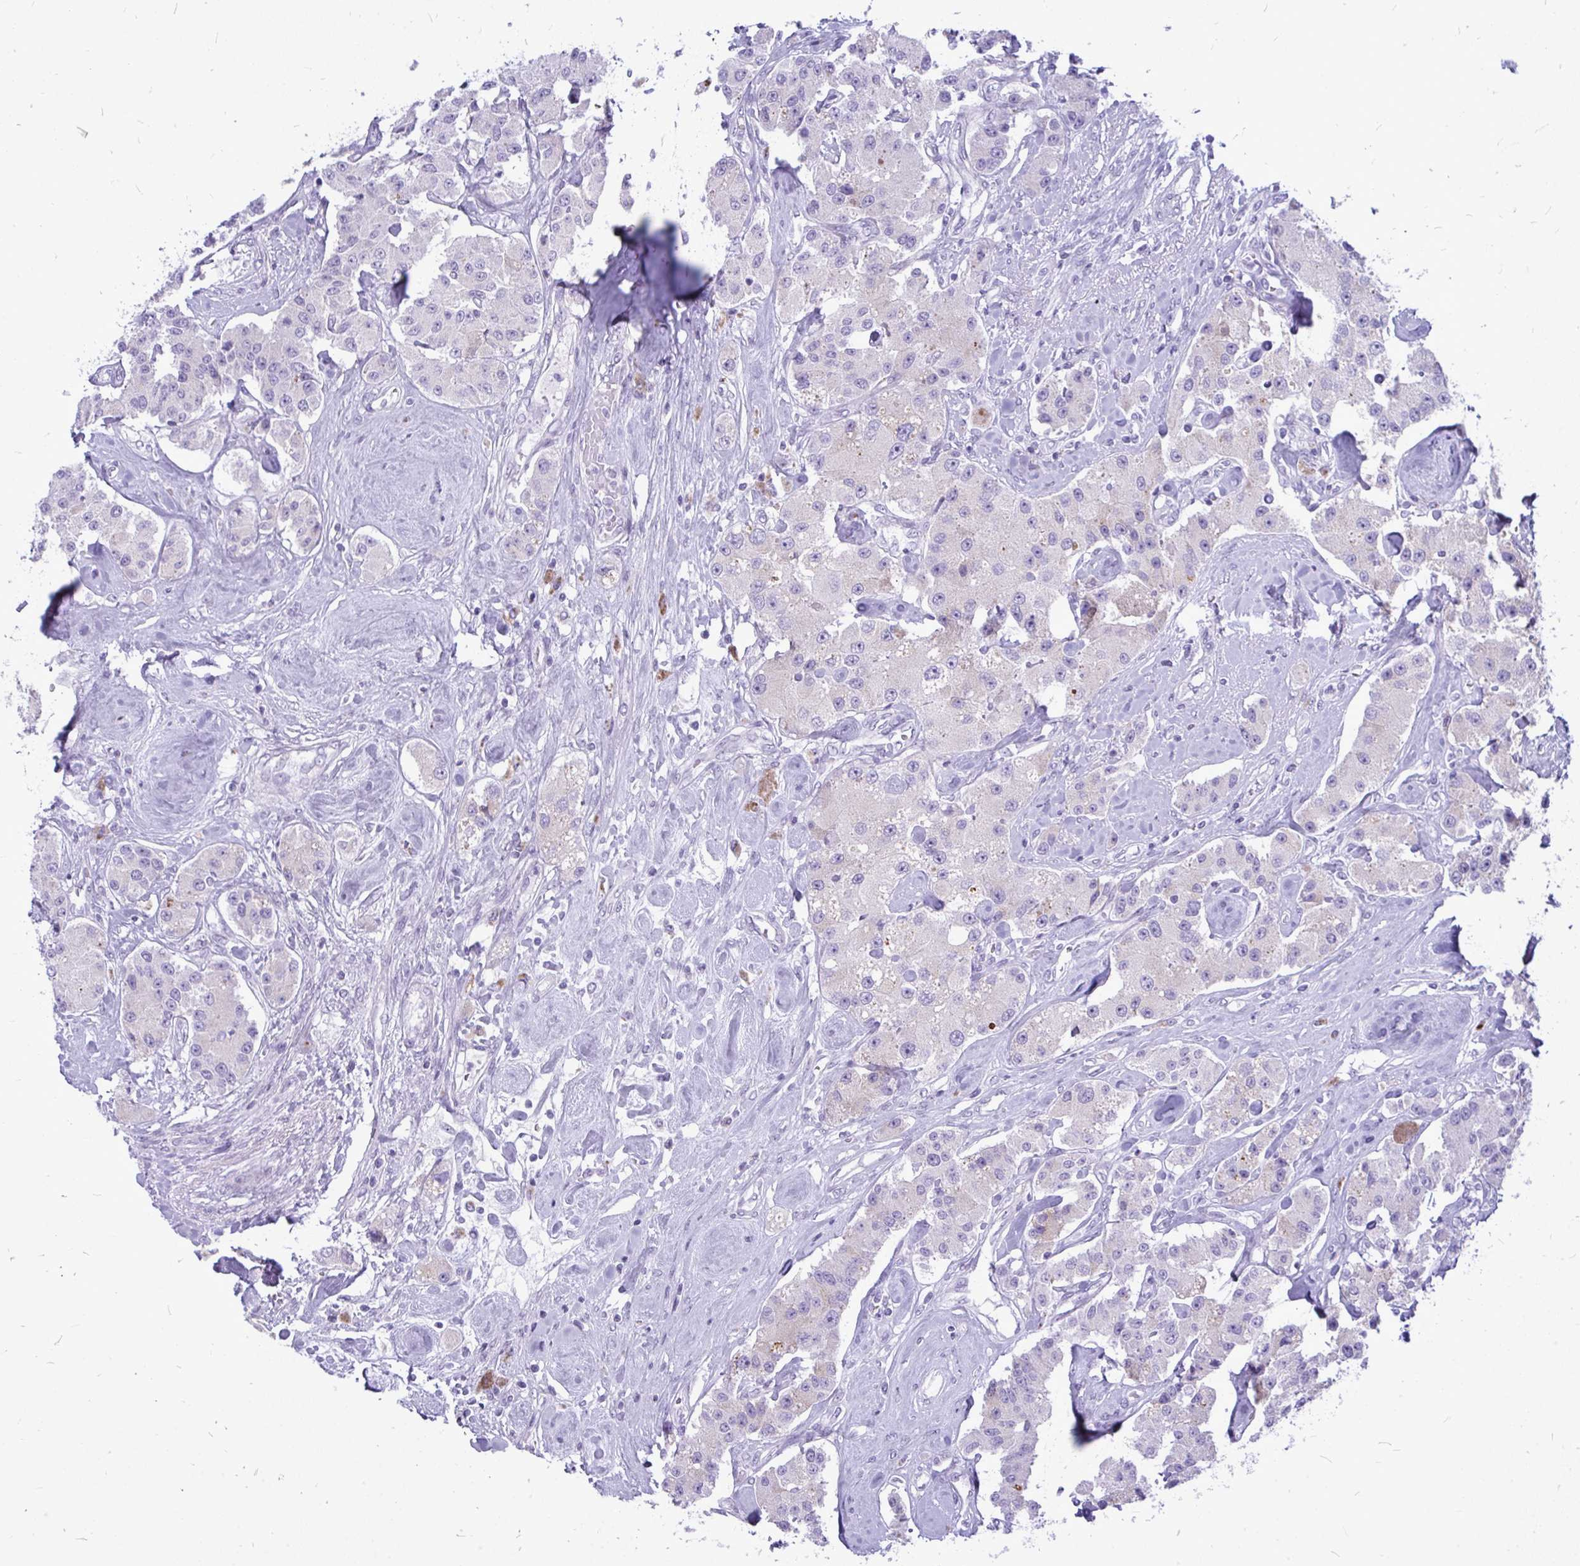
{"staining": {"intensity": "negative", "quantity": "none", "location": "none"}, "tissue": "carcinoid", "cell_type": "Tumor cells", "image_type": "cancer", "snomed": [{"axis": "morphology", "description": "Carcinoid, malignant, NOS"}, {"axis": "topography", "description": "Pancreas"}], "caption": "This is a histopathology image of immunohistochemistry staining of malignant carcinoid, which shows no expression in tumor cells. (DAB IHC with hematoxylin counter stain).", "gene": "ZSCAN25", "patient": {"sex": "male", "age": 41}}